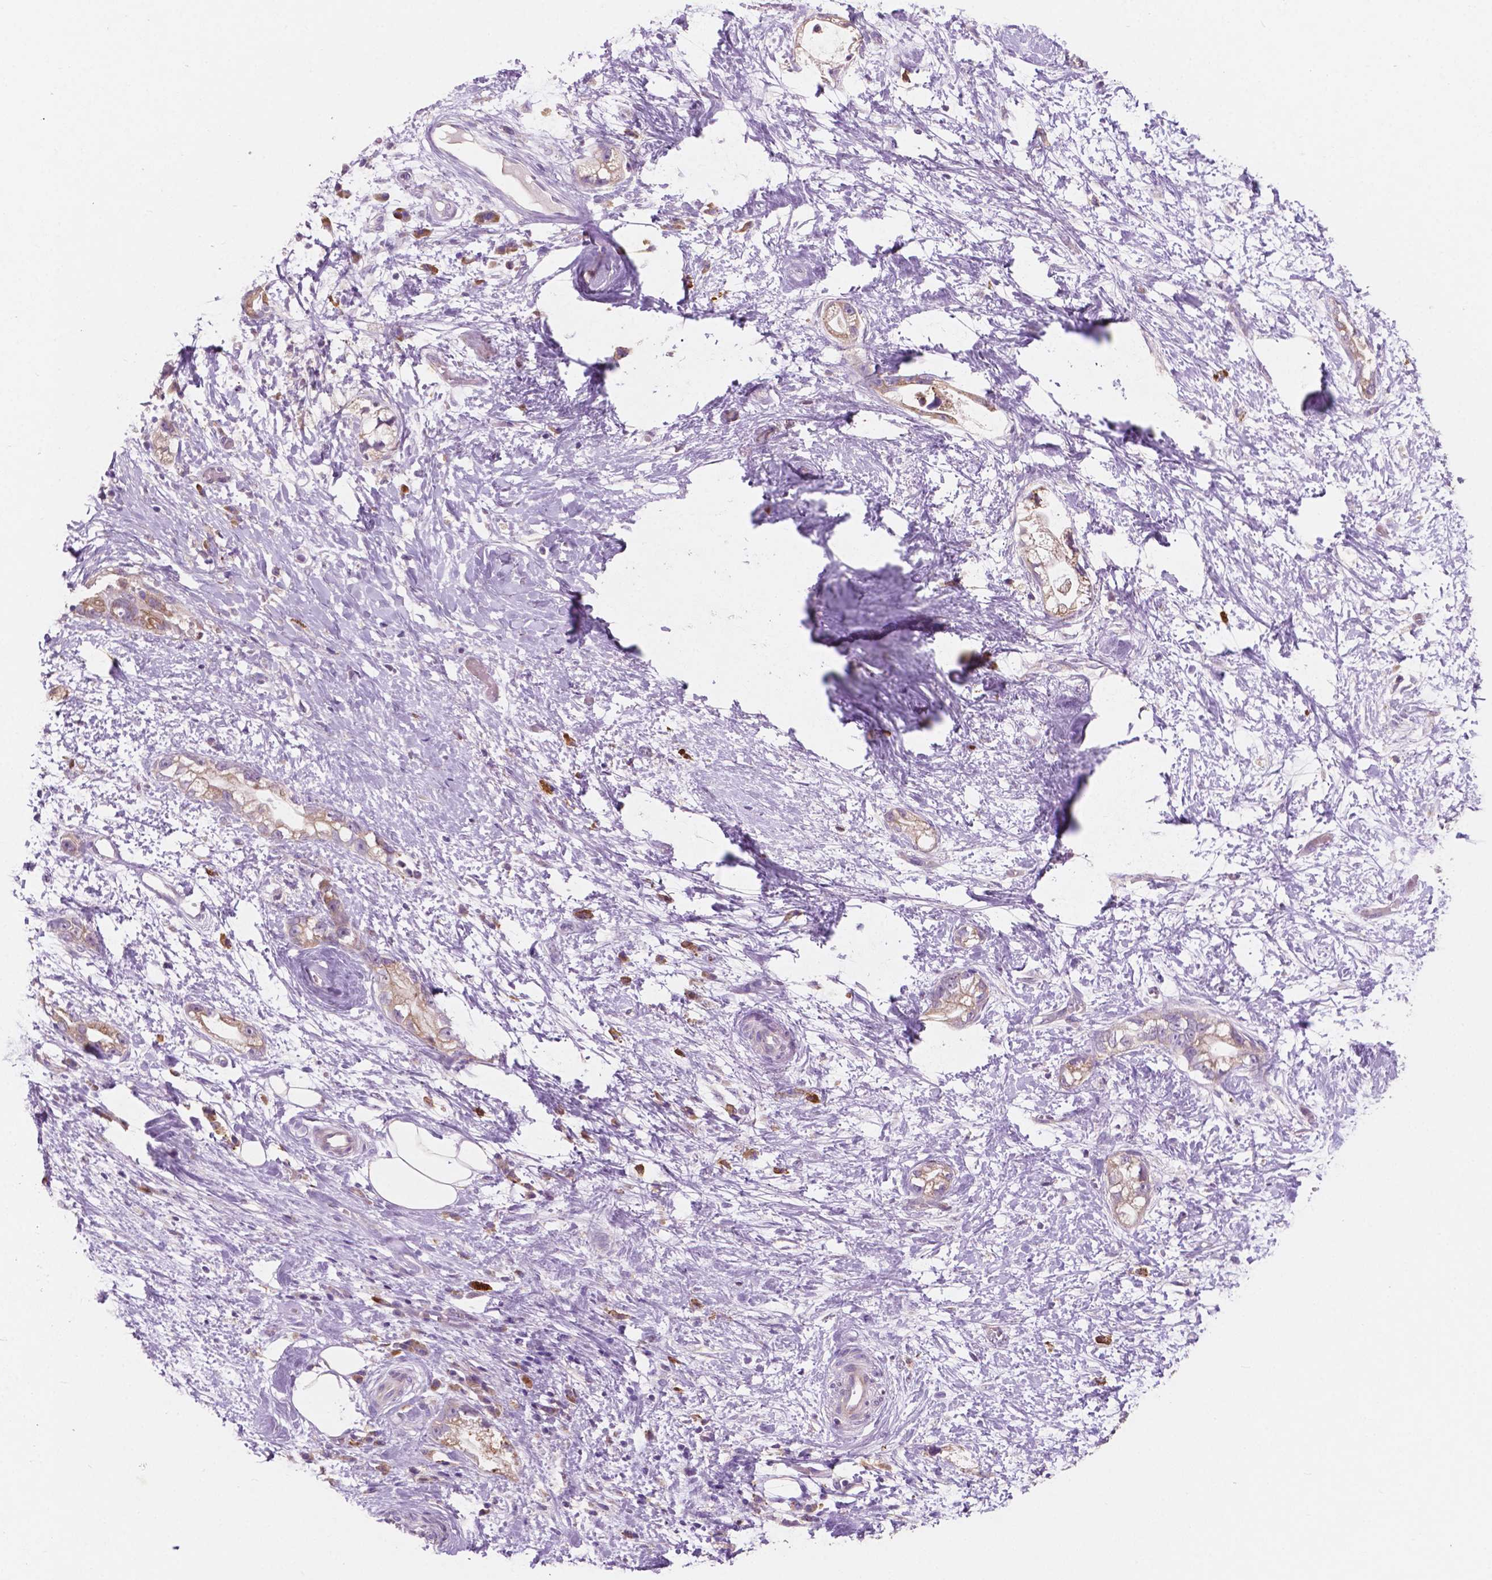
{"staining": {"intensity": "weak", "quantity": ">75%", "location": "cytoplasmic/membranous"}, "tissue": "stomach cancer", "cell_type": "Tumor cells", "image_type": "cancer", "snomed": [{"axis": "morphology", "description": "Adenocarcinoma, NOS"}, {"axis": "topography", "description": "Stomach"}], "caption": "Tumor cells demonstrate low levels of weak cytoplasmic/membranous expression in approximately >75% of cells in human stomach adenocarcinoma.", "gene": "LRP1B", "patient": {"sex": "male", "age": 55}}